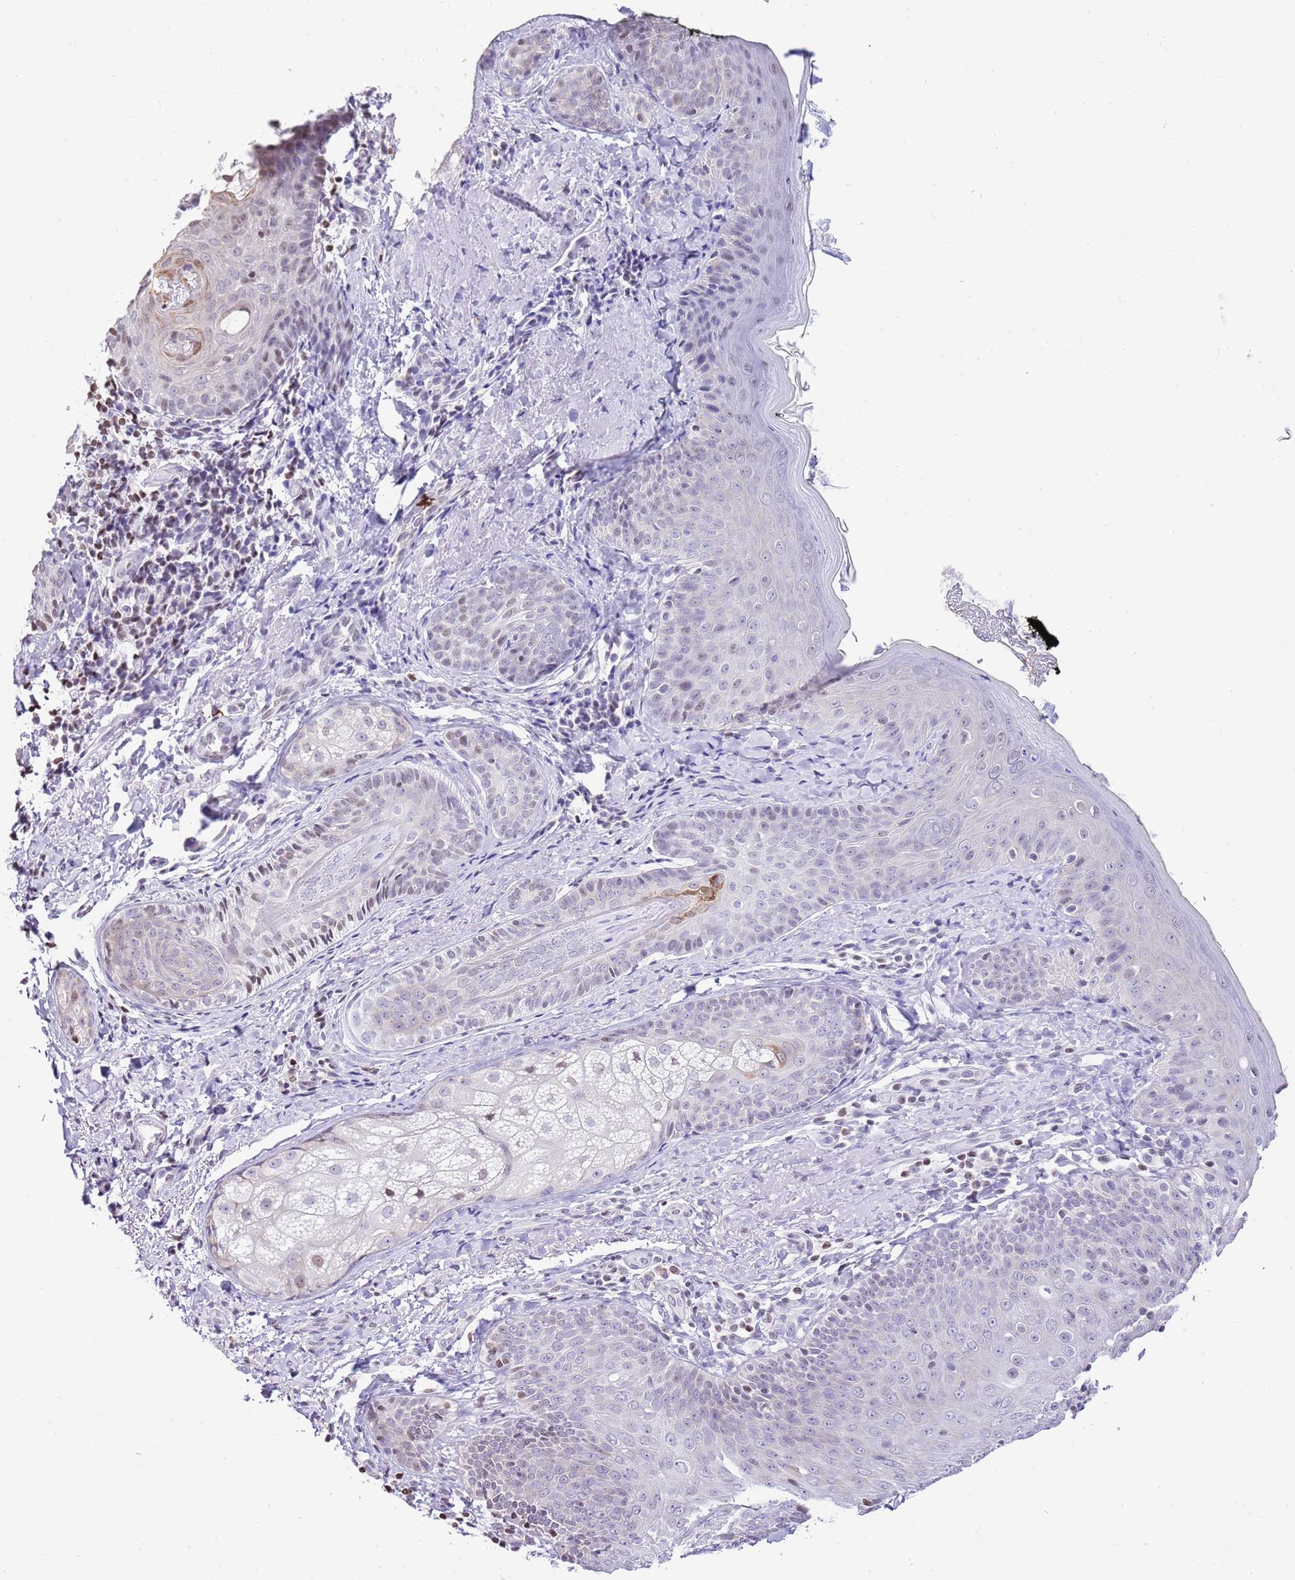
{"staining": {"intensity": "negative", "quantity": "none", "location": "none"}, "tissue": "skin", "cell_type": "Fibroblasts", "image_type": "normal", "snomed": [{"axis": "morphology", "description": "Normal tissue, NOS"}, {"axis": "topography", "description": "Skin"}], "caption": "IHC micrograph of benign skin: human skin stained with DAB shows no significant protein expression in fibroblasts.", "gene": "PRR15", "patient": {"sex": "male", "age": 57}}